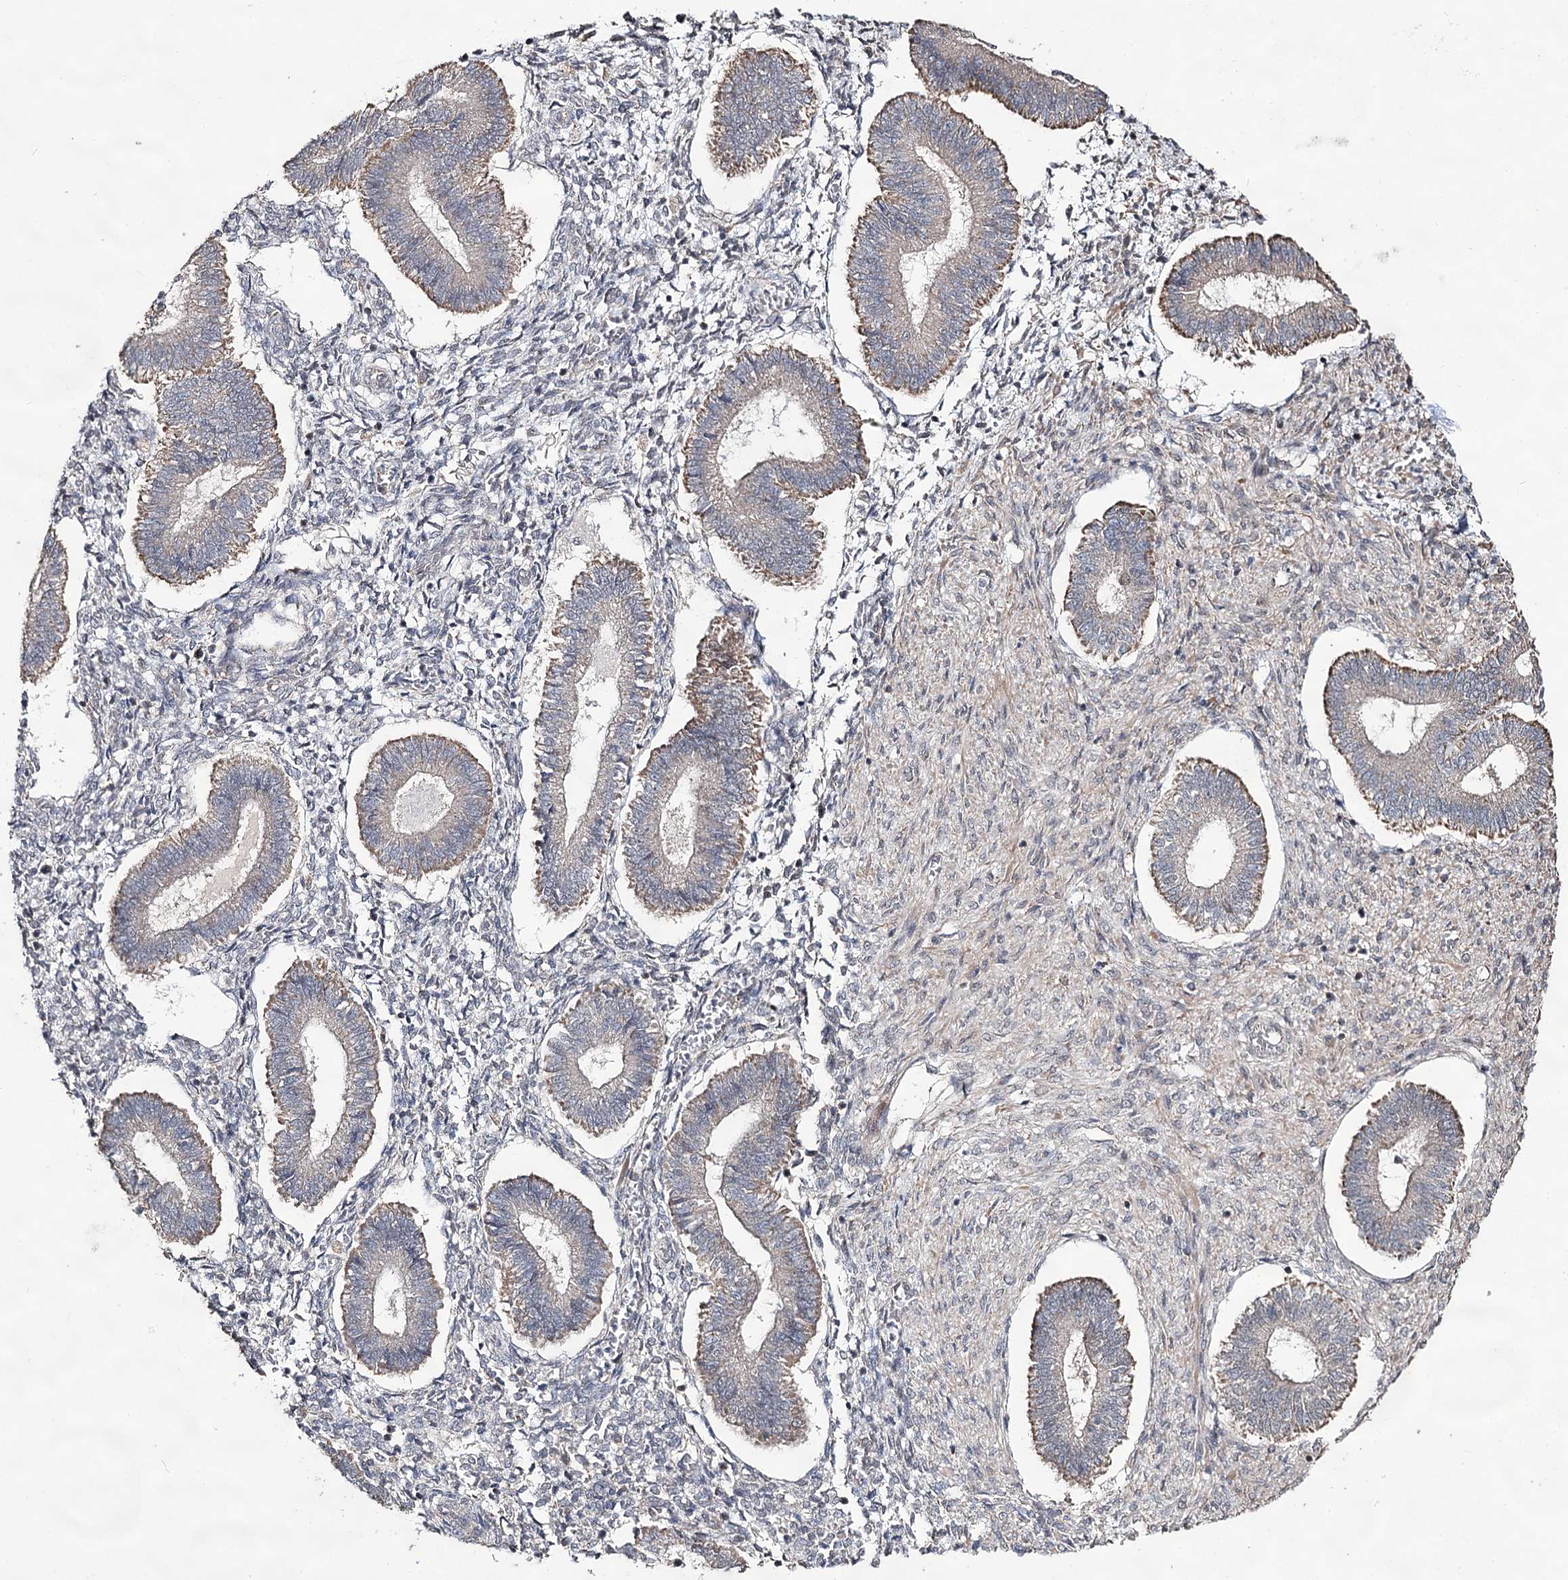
{"staining": {"intensity": "negative", "quantity": "none", "location": "none"}, "tissue": "endometrium", "cell_type": "Cells in endometrial stroma", "image_type": "normal", "snomed": [{"axis": "morphology", "description": "Normal tissue, NOS"}, {"axis": "topography", "description": "Endometrium"}], "caption": "Immunohistochemical staining of benign human endometrium exhibits no significant staining in cells in endometrial stroma.", "gene": "ACTR6", "patient": {"sex": "female", "age": 25}}